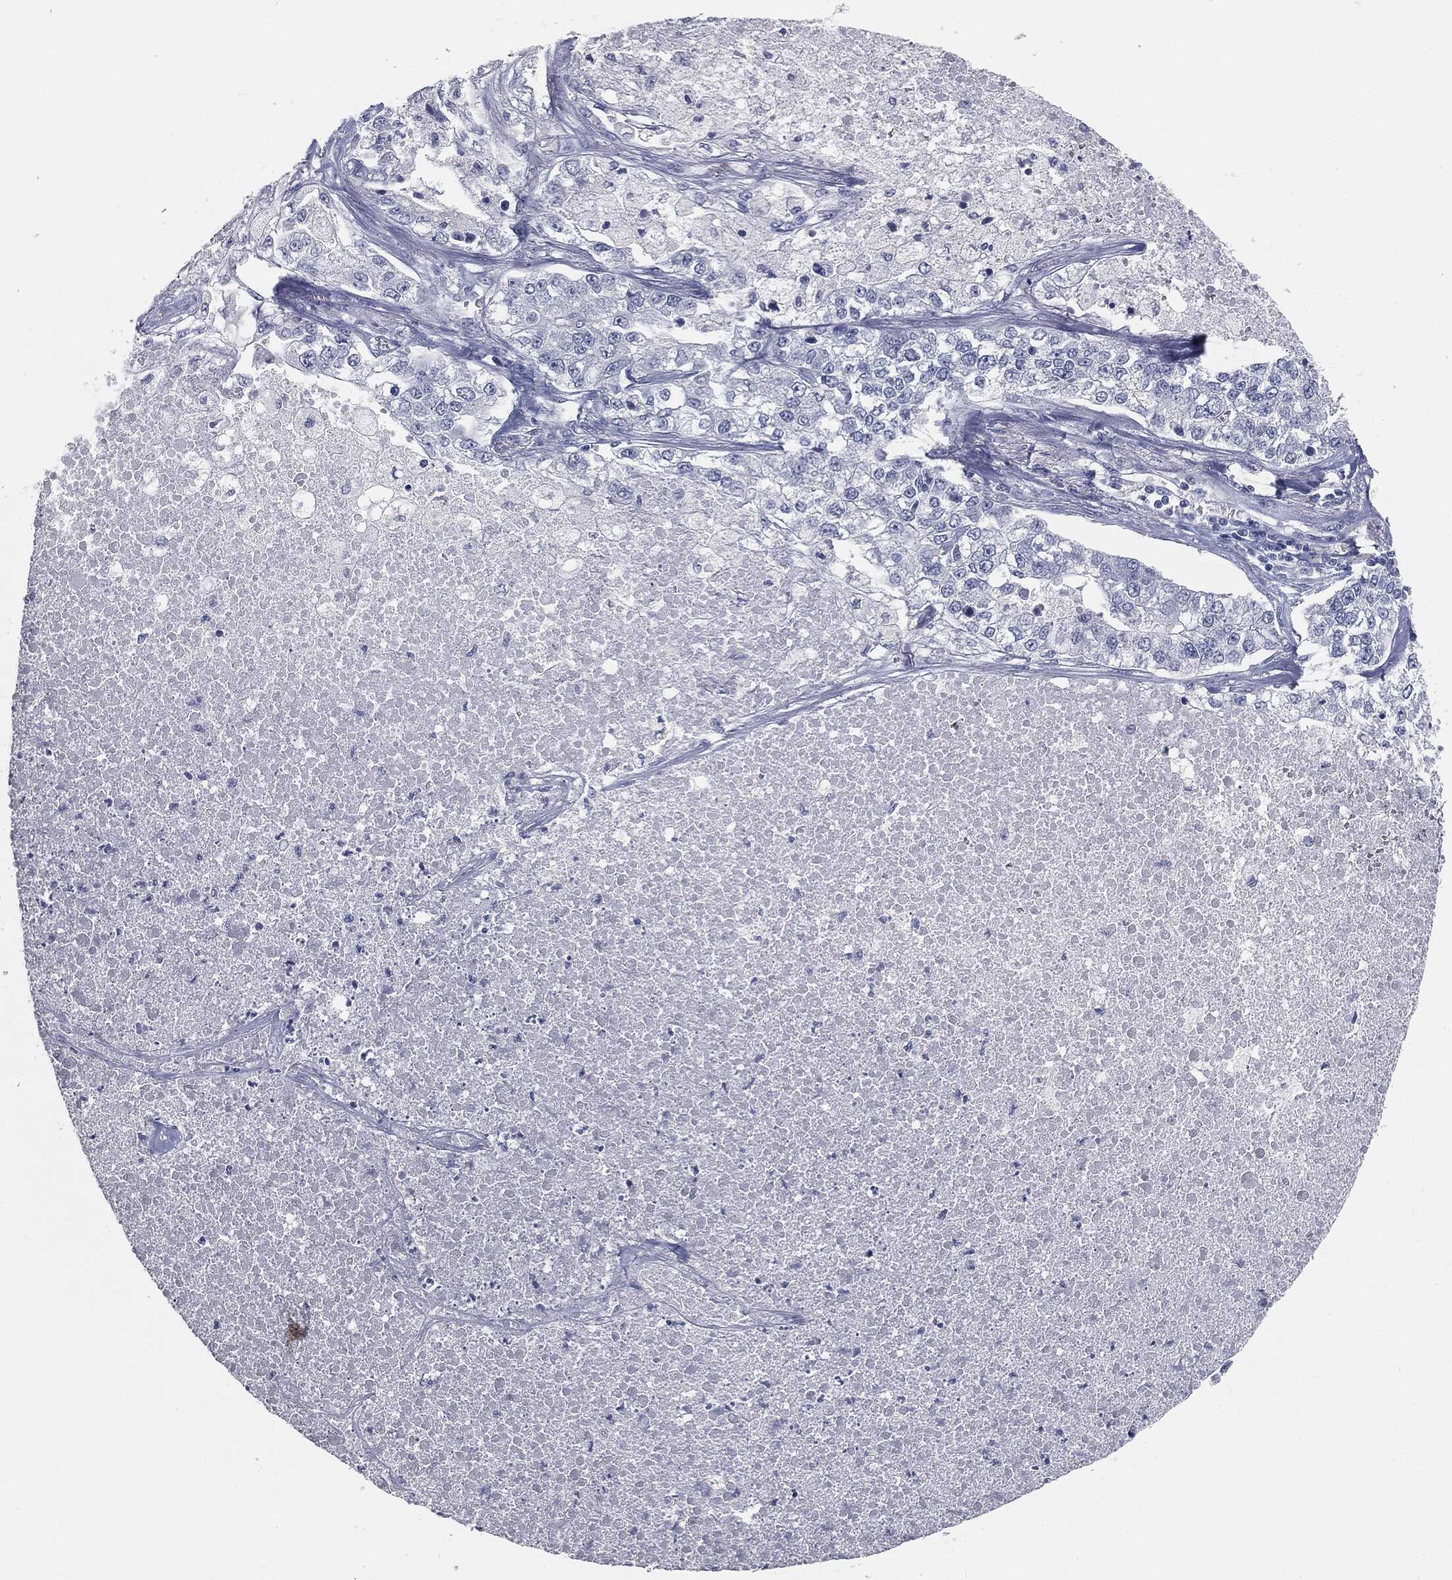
{"staining": {"intensity": "negative", "quantity": "none", "location": "none"}, "tissue": "lung cancer", "cell_type": "Tumor cells", "image_type": "cancer", "snomed": [{"axis": "morphology", "description": "Adenocarcinoma, NOS"}, {"axis": "topography", "description": "Lung"}], "caption": "A micrograph of human lung cancer (adenocarcinoma) is negative for staining in tumor cells.", "gene": "PRAME", "patient": {"sex": "male", "age": 49}}